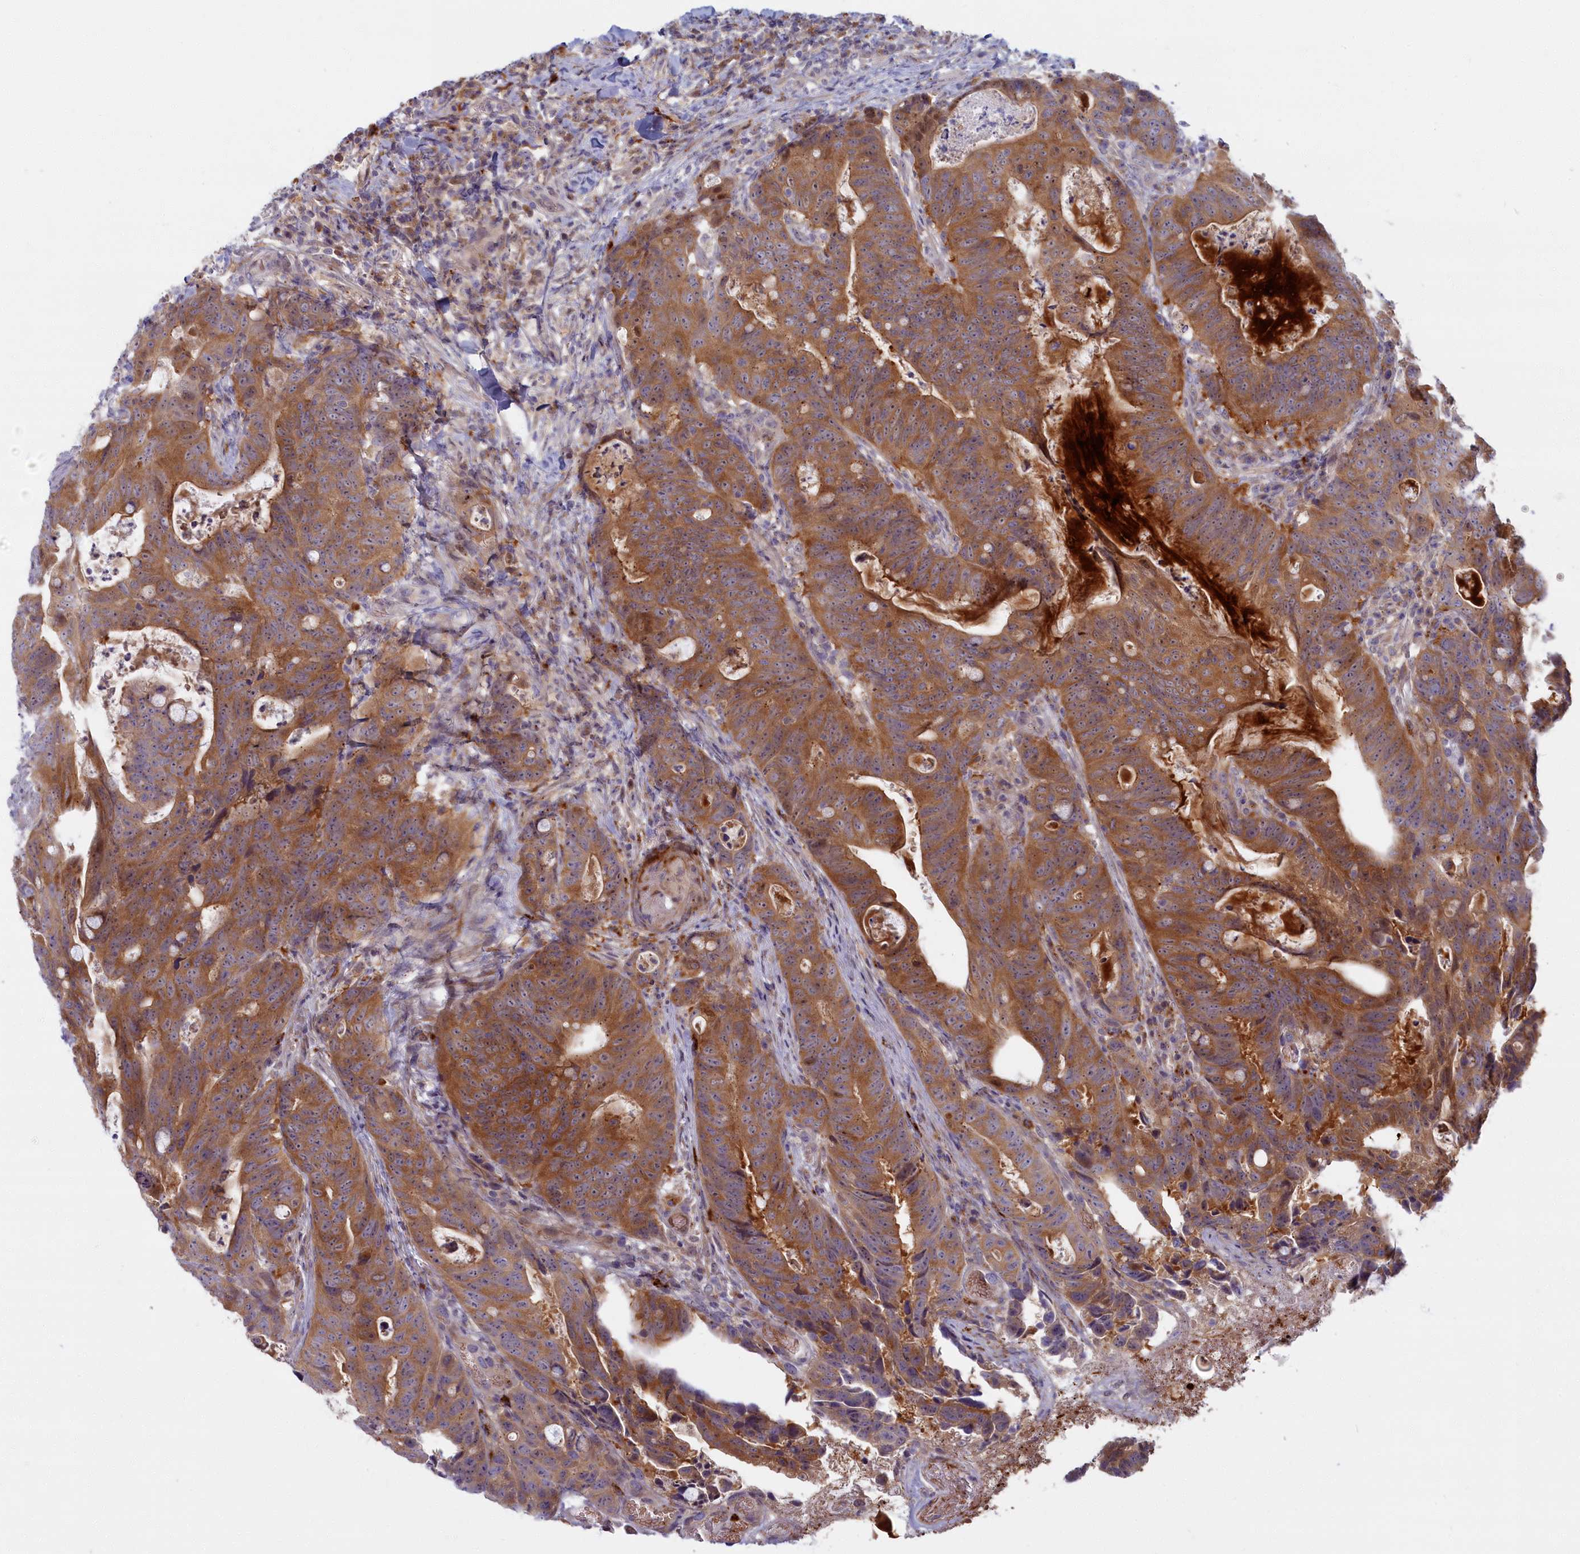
{"staining": {"intensity": "moderate", "quantity": ">75%", "location": "cytoplasmic/membranous"}, "tissue": "colorectal cancer", "cell_type": "Tumor cells", "image_type": "cancer", "snomed": [{"axis": "morphology", "description": "Adenocarcinoma, NOS"}, {"axis": "topography", "description": "Colon"}], "caption": "A high-resolution micrograph shows IHC staining of colorectal adenocarcinoma, which exhibits moderate cytoplasmic/membranous staining in approximately >75% of tumor cells. (Stains: DAB (3,3'-diaminobenzidine) in brown, nuclei in blue, Microscopy: brightfield microscopy at high magnification).", "gene": "FCSK", "patient": {"sex": "female", "age": 82}}